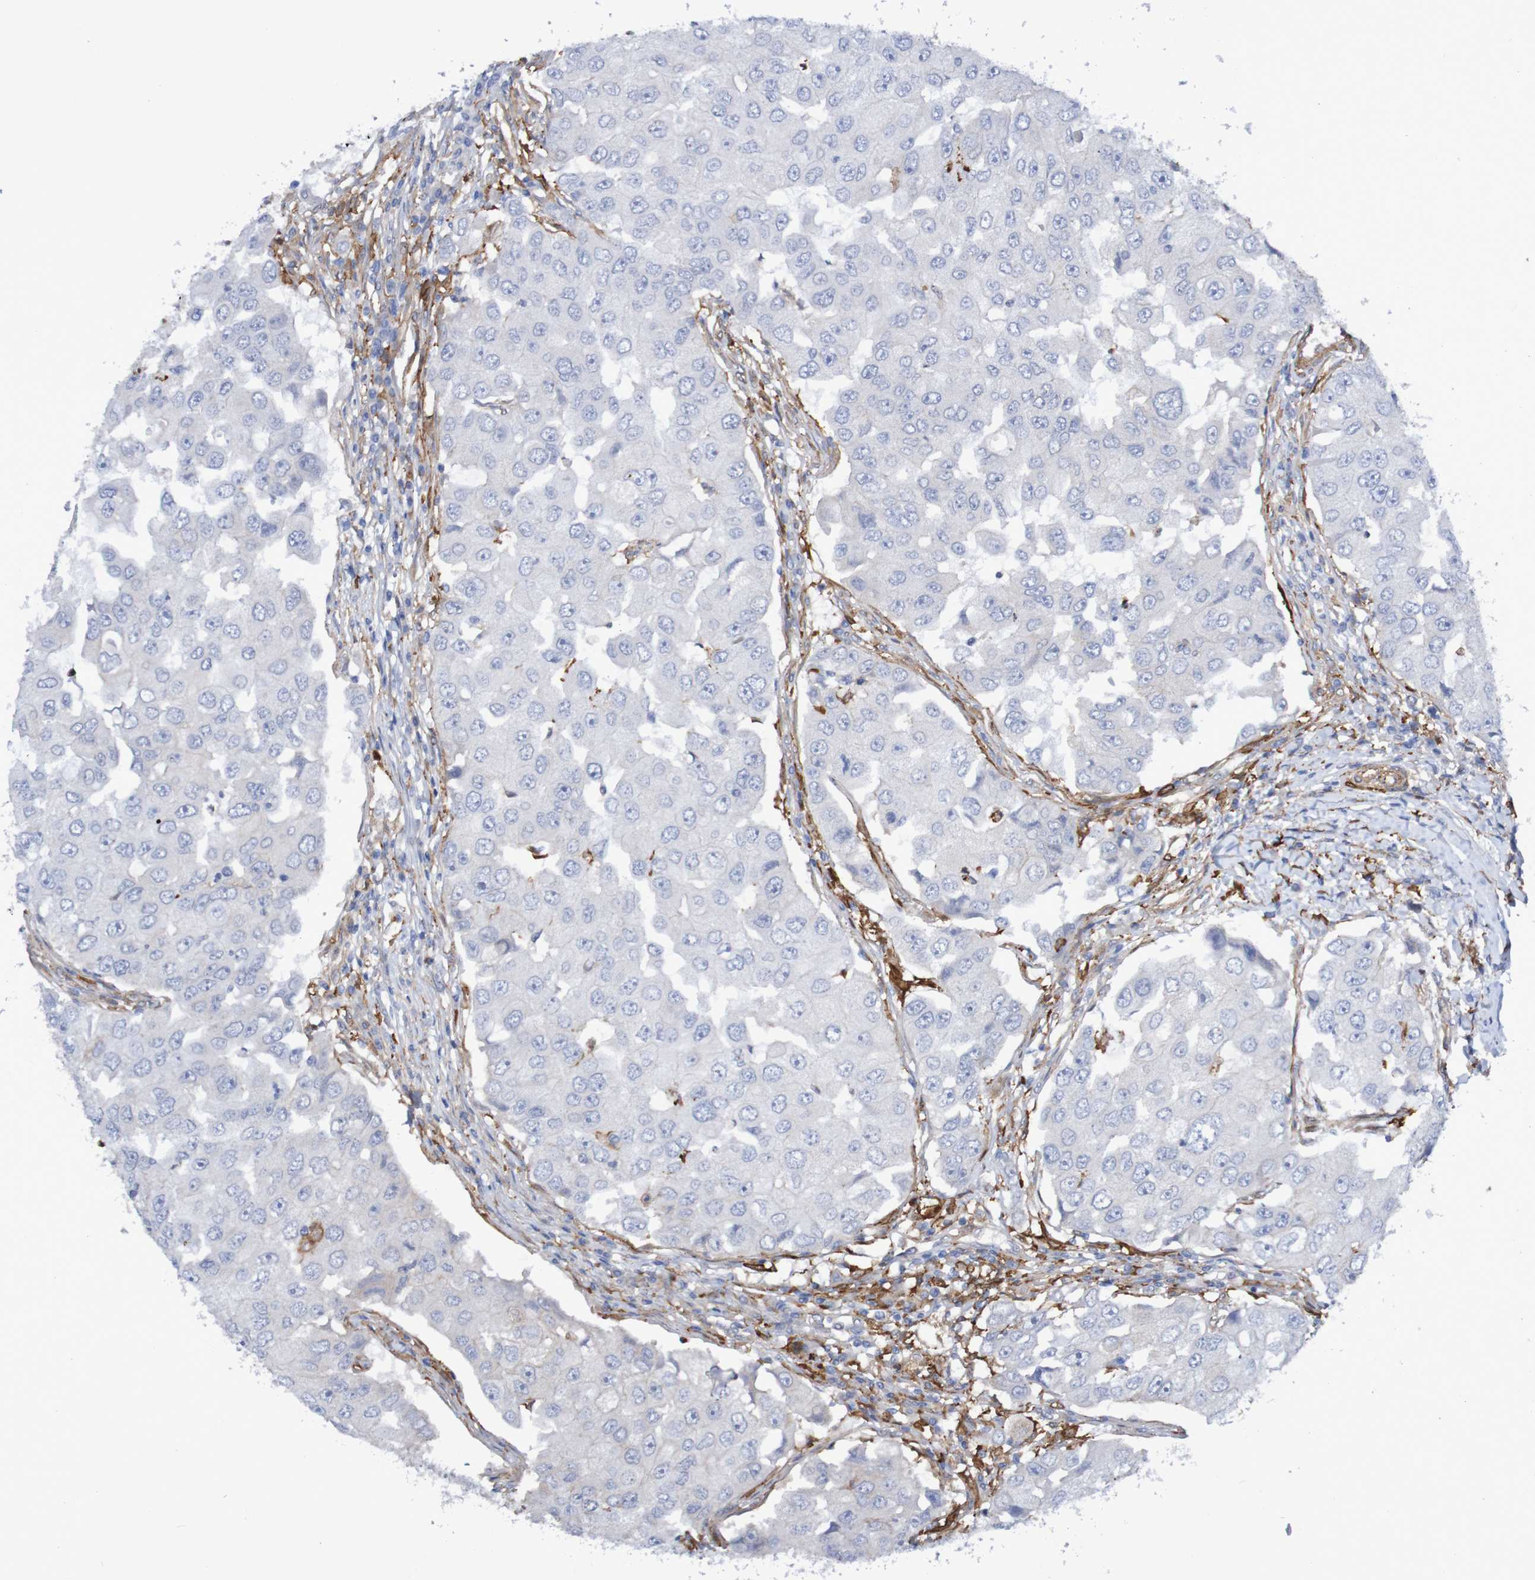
{"staining": {"intensity": "negative", "quantity": "none", "location": "none"}, "tissue": "breast cancer", "cell_type": "Tumor cells", "image_type": "cancer", "snomed": [{"axis": "morphology", "description": "Duct carcinoma"}, {"axis": "topography", "description": "Breast"}], "caption": "Histopathology image shows no significant protein expression in tumor cells of breast cancer (invasive ductal carcinoma).", "gene": "SCRG1", "patient": {"sex": "female", "age": 27}}